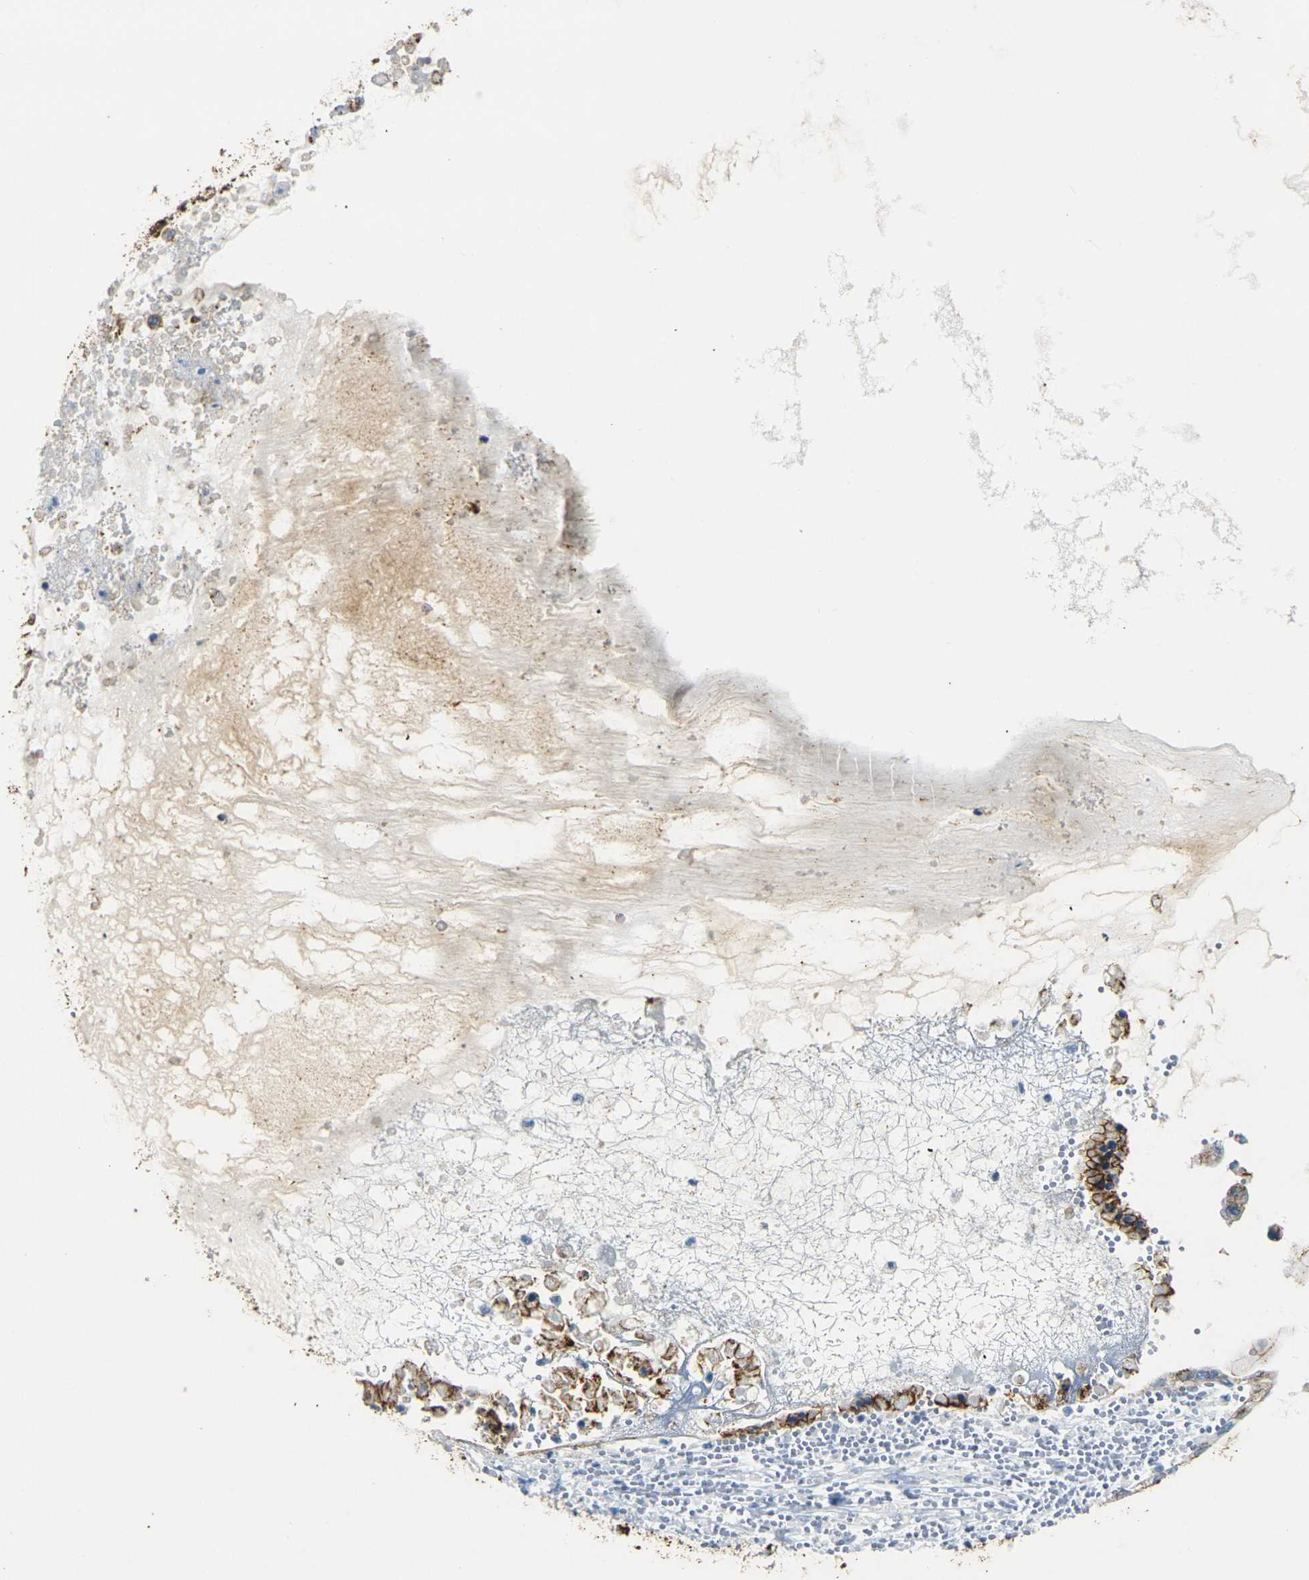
{"staining": {"intensity": "strong", "quantity": ">75%", "location": "cytoplasmic/membranous"}, "tissue": "ovarian cancer", "cell_type": "Tumor cells", "image_type": "cancer", "snomed": [{"axis": "morphology", "description": "Cystadenocarcinoma, mucinous, NOS"}, {"axis": "topography", "description": "Ovary"}], "caption": "Tumor cells exhibit high levels of strong cytoplasmic/membranous staining in about >75% of cells in ovarian cancer (mucinous cystadenocarcinoma). The staining was performed using DAB to visualize the protein expression in brown, while the nuclei were stained in blue with hematoxylin (Magnification: 20x).", "gene": "CLDN7", "patient": {"sex": "female", "age": 80}}